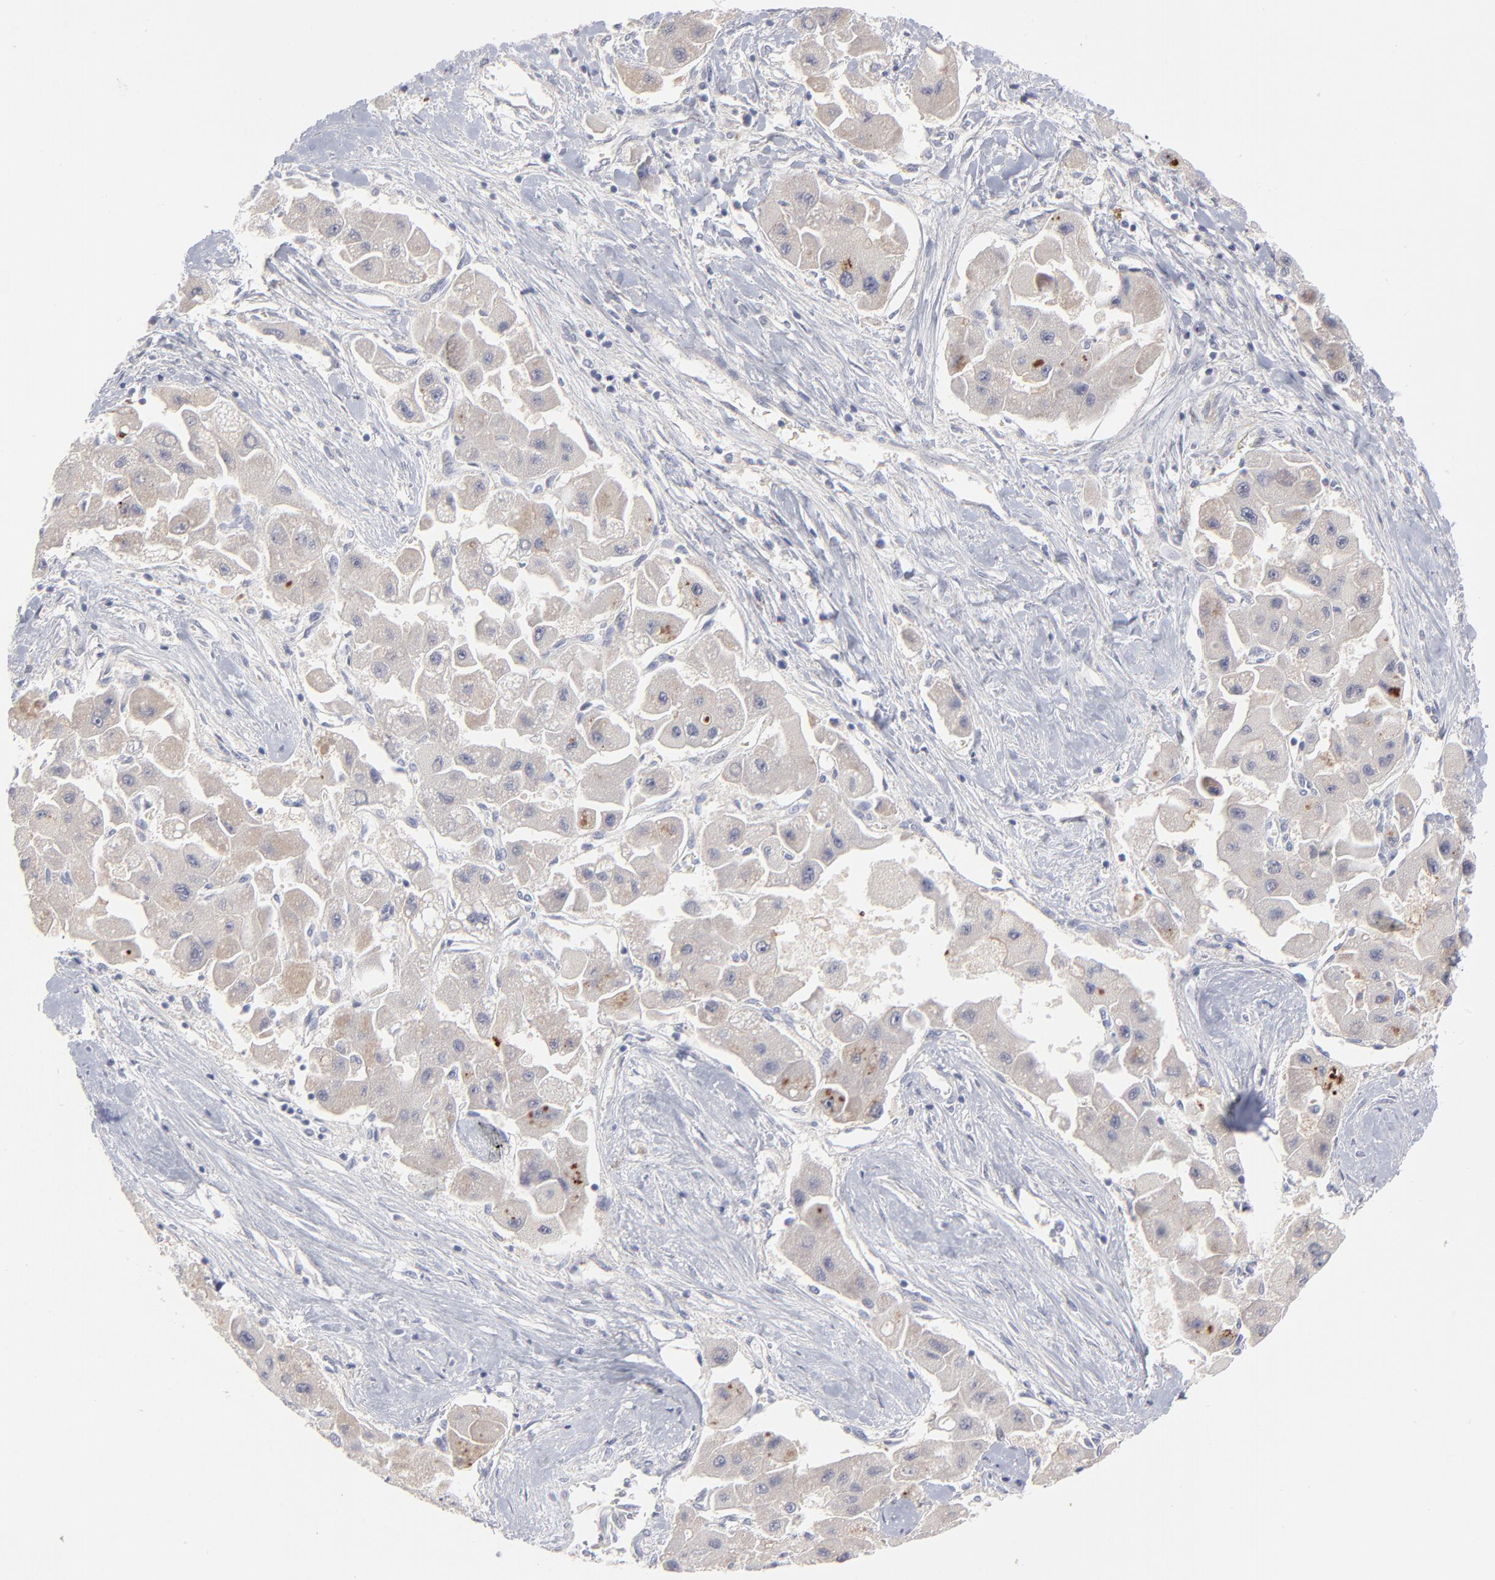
{"staining": {"intensity": "moderate", "quantity": ">75%", "location": "cytoplasmic/membranous"}, "tissue": "liver cancer", "cell_type": "Tumor cells", "image_type": "cancer", "snomed": [{"axis": "morphology", "description": "Carcinoma, Hepatocellular, NOS"}, {"axis": "topography", "description": "Liver"}], "caption": "This image shows immunohistochemistry (IHC) staining of human liver cancer, with medium moderate cytoplasmic/membranous staining in approximately >75% of tumor cells.", "gene": "CCR3", "patient": {"sex": "male", "age": 24}}